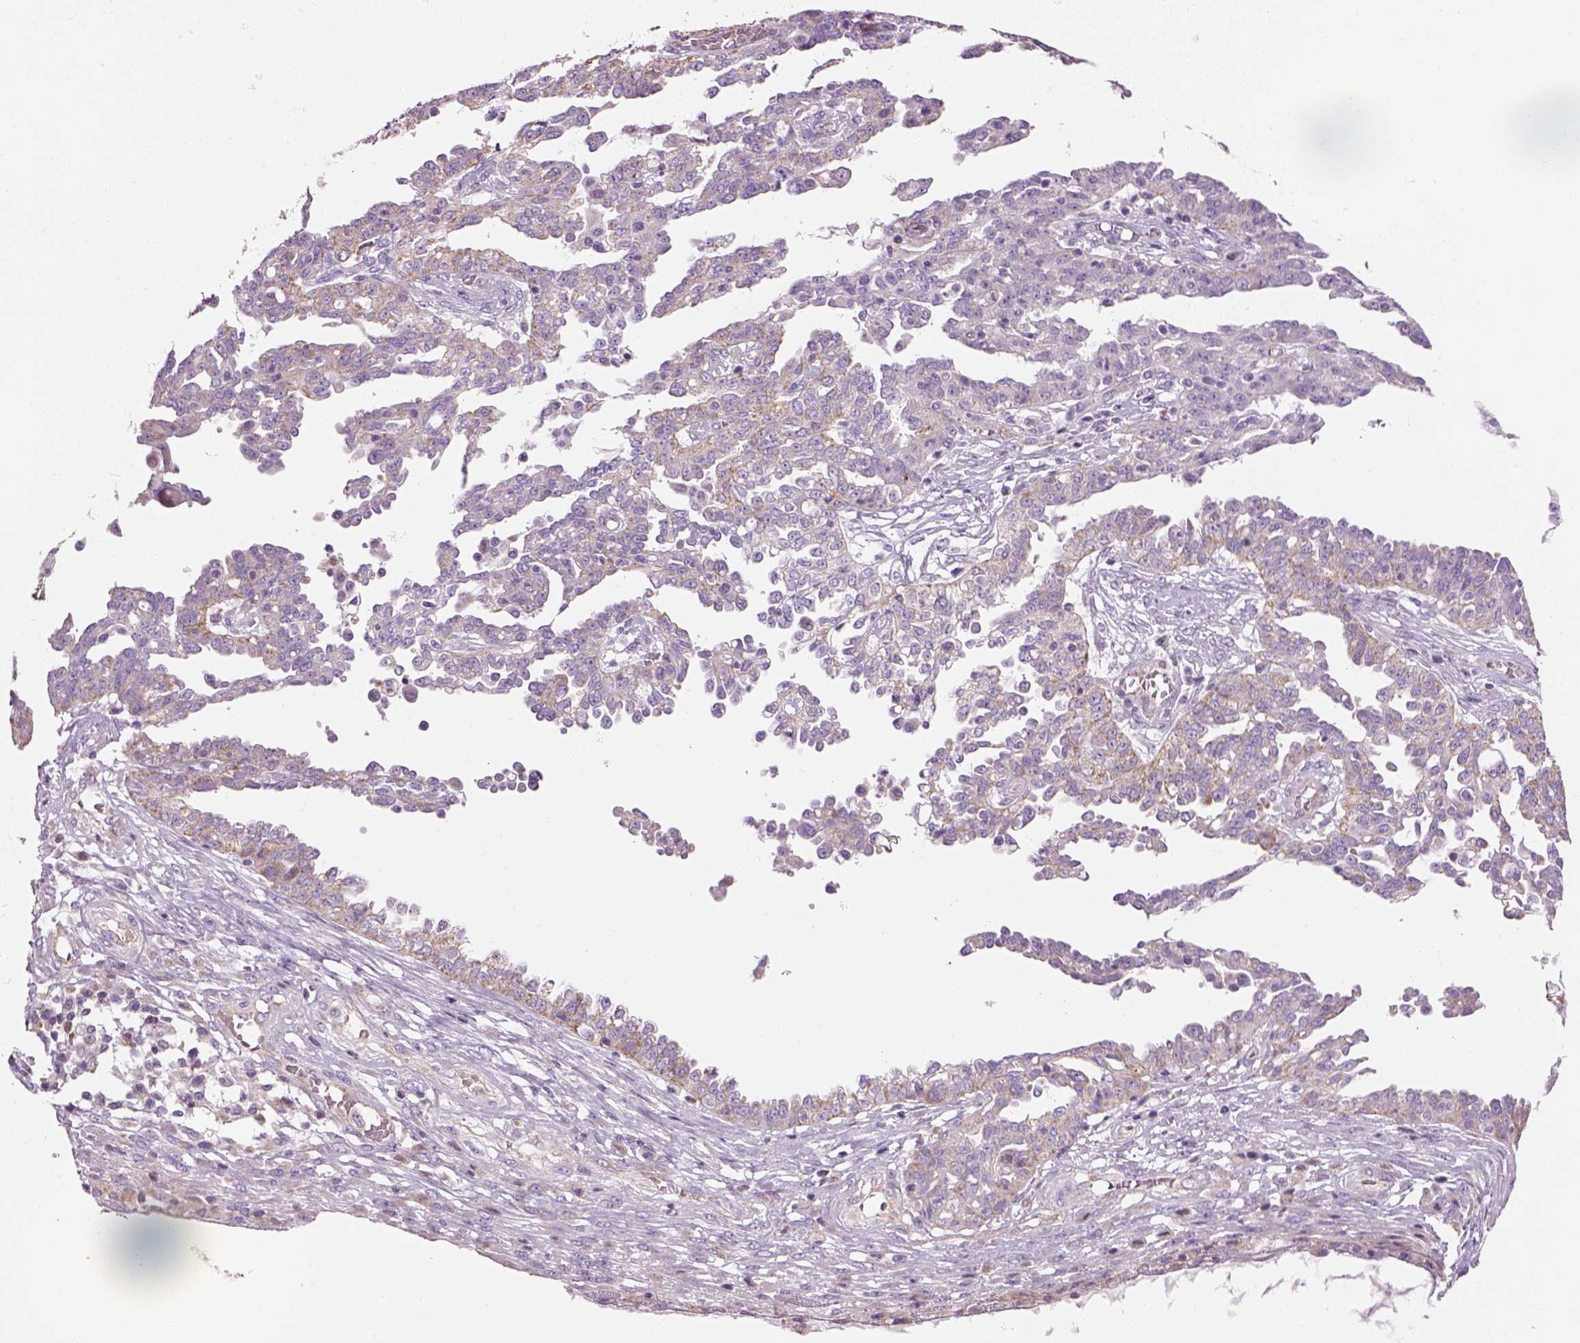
{"staining": {"intensity": "weak", "quantity": "25%-75%", "location": "cytoplasmic/membranous"}, "tissue": "ovarian cancer", "cell_type": "Tumor cells", "image_type": "cancer", "snomed": [{"axis": "morphology", "description": "Cystadenocarcinoma, serous, NOS"}, {"axis": "topography", "description": "Ovary"}], "caption": "Immunohistochemical staining of serous cystadenocarcinoma (ovarian) exhibits low levels of weak cytoplasmic/membranous protein expression in approximately 25%-75% of tumor cells.", "gene": "IFT52", "patient": {"sex": "female", "age": 67}}